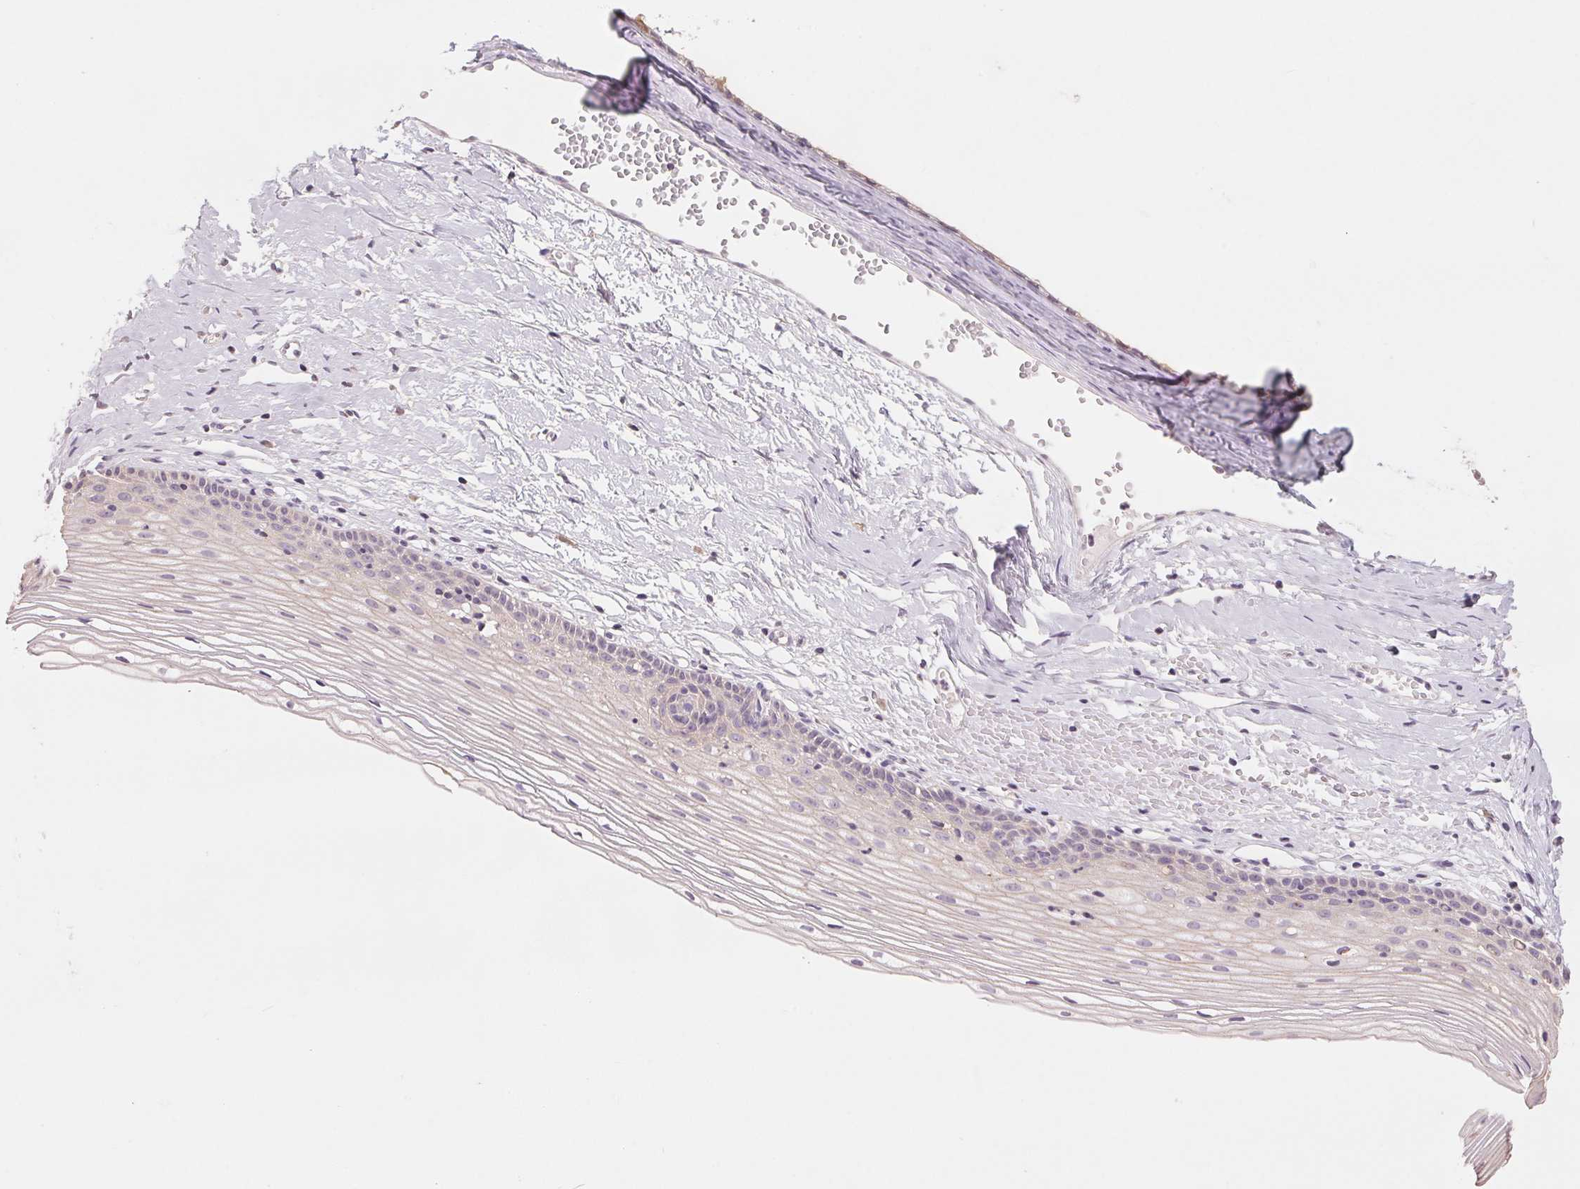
{"staining": {"intensity": "moderate", "quantity": "<25%", "location": "cytoplasmic/membranous"}, "tissue": "cervix", "cell_type": "Glandular cells", "image_type": "normal", "snomed": [{"axis": "morphology", "description": "Normal tissue, NOS"}, {"axis": "topography", "description": "Cervix"}], "caption": "Cervix stained with IHC shows moderate cytoplasmic/membranous positivity in about <25% of glandular cells. Using DAB (brown) and hematoxylin (blue) stains, captured at high magnification using brightfield microscopy.", "gene": "VTCN1", "patient": {"sex": "female", "age": 40}}